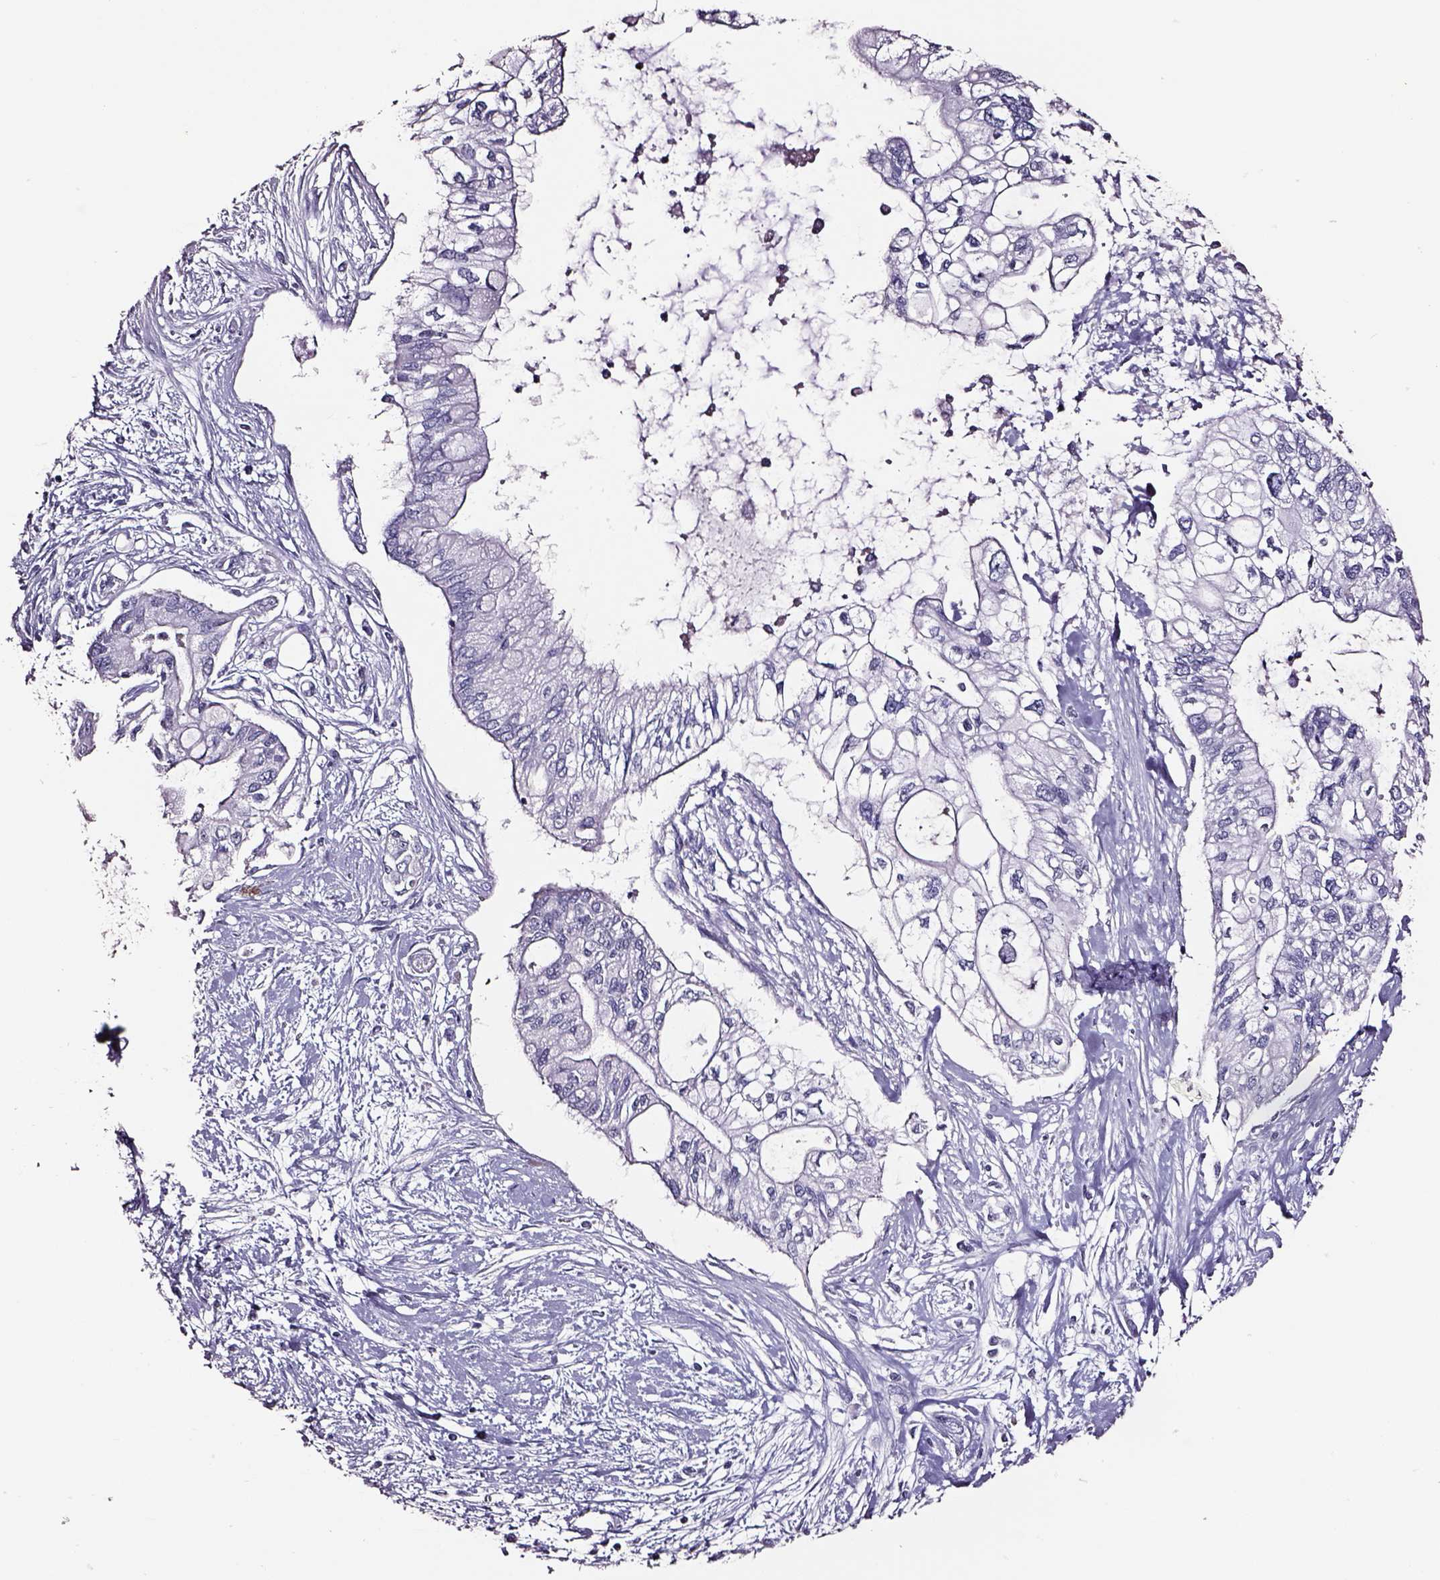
{"staining": {"intensity": "negative", "quantity": "none", "location": "none"}, "tissue": "pancreatic cancer", "cell_type": "Tumor cells", "image_type": "cancer", "snomed": [{"axis": "morphology", "description": "Adenocarcinoma, NOS"}, {"axis": "topography", "description": "Pancreas"}], "caption": "Pancreatic cancer stained for a protein using IHC shows no expression tumor cells.", "gene": "SMIM17", "patient": {"sex": "female", "age": 77}}